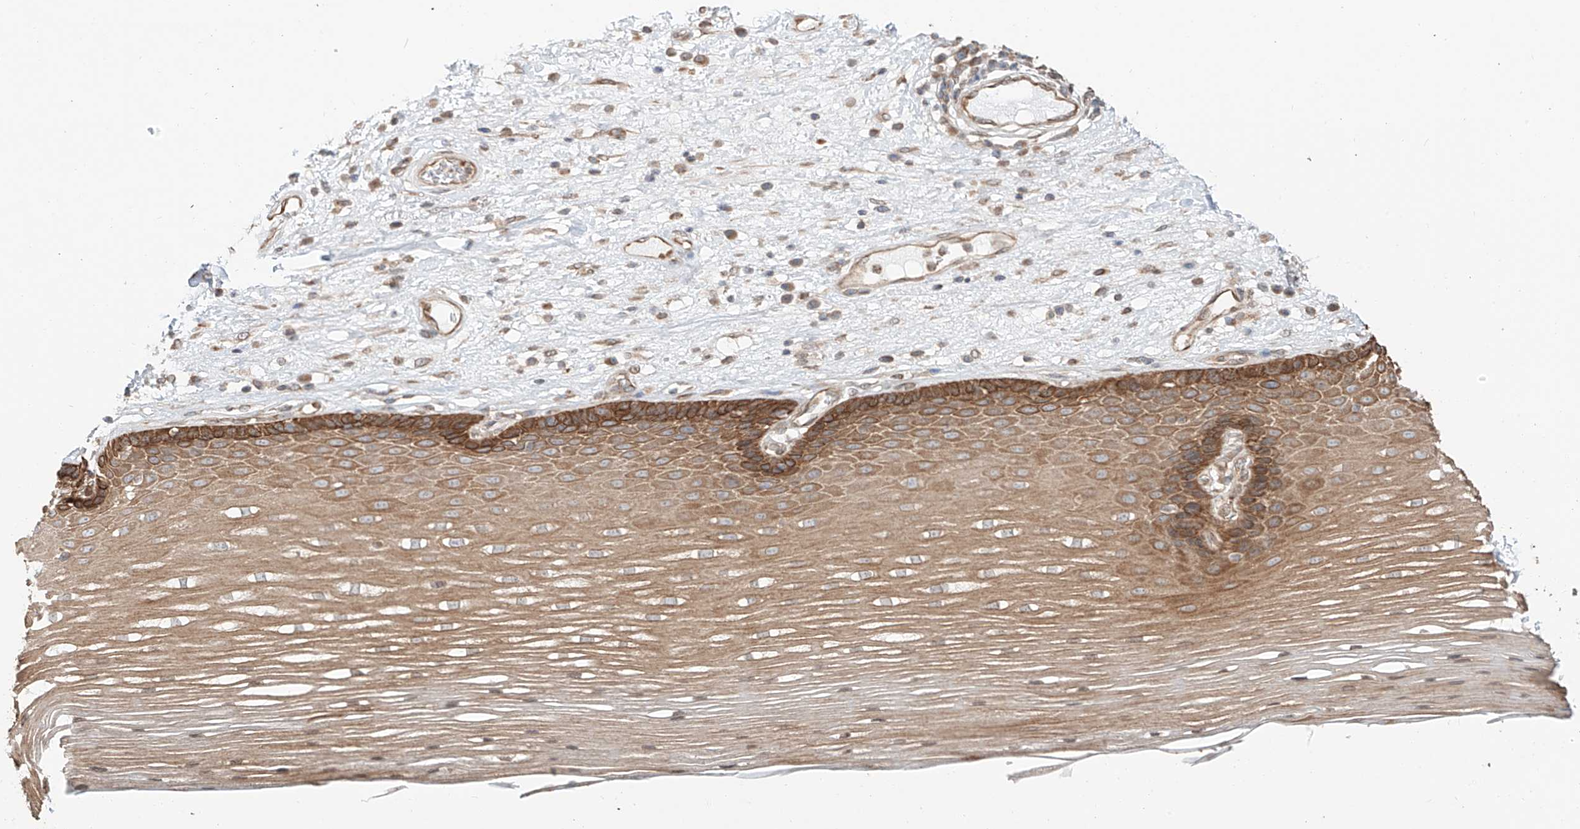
{"staining": {"intensity": "strong", "quantity": ">75%", "location": "cytoplasmic/membranous"}, "tissue": "esophagus", "cell_type": "Squamous epithelial cells", "image_type": "normal", "snomed": [{"axis": "morphology", "description": "Normal tissue, NOS"}, {"axis": "topography", "description": "Esophagus"}], "caption": "Immunohistochemical staining of benign human esophagus exhibits strong cytoplasmic/membranous protein positivity in about >75% of squamous epithelial cells.", "gene": "CEP162", "patient": {"sex": "male", "age": 62}}